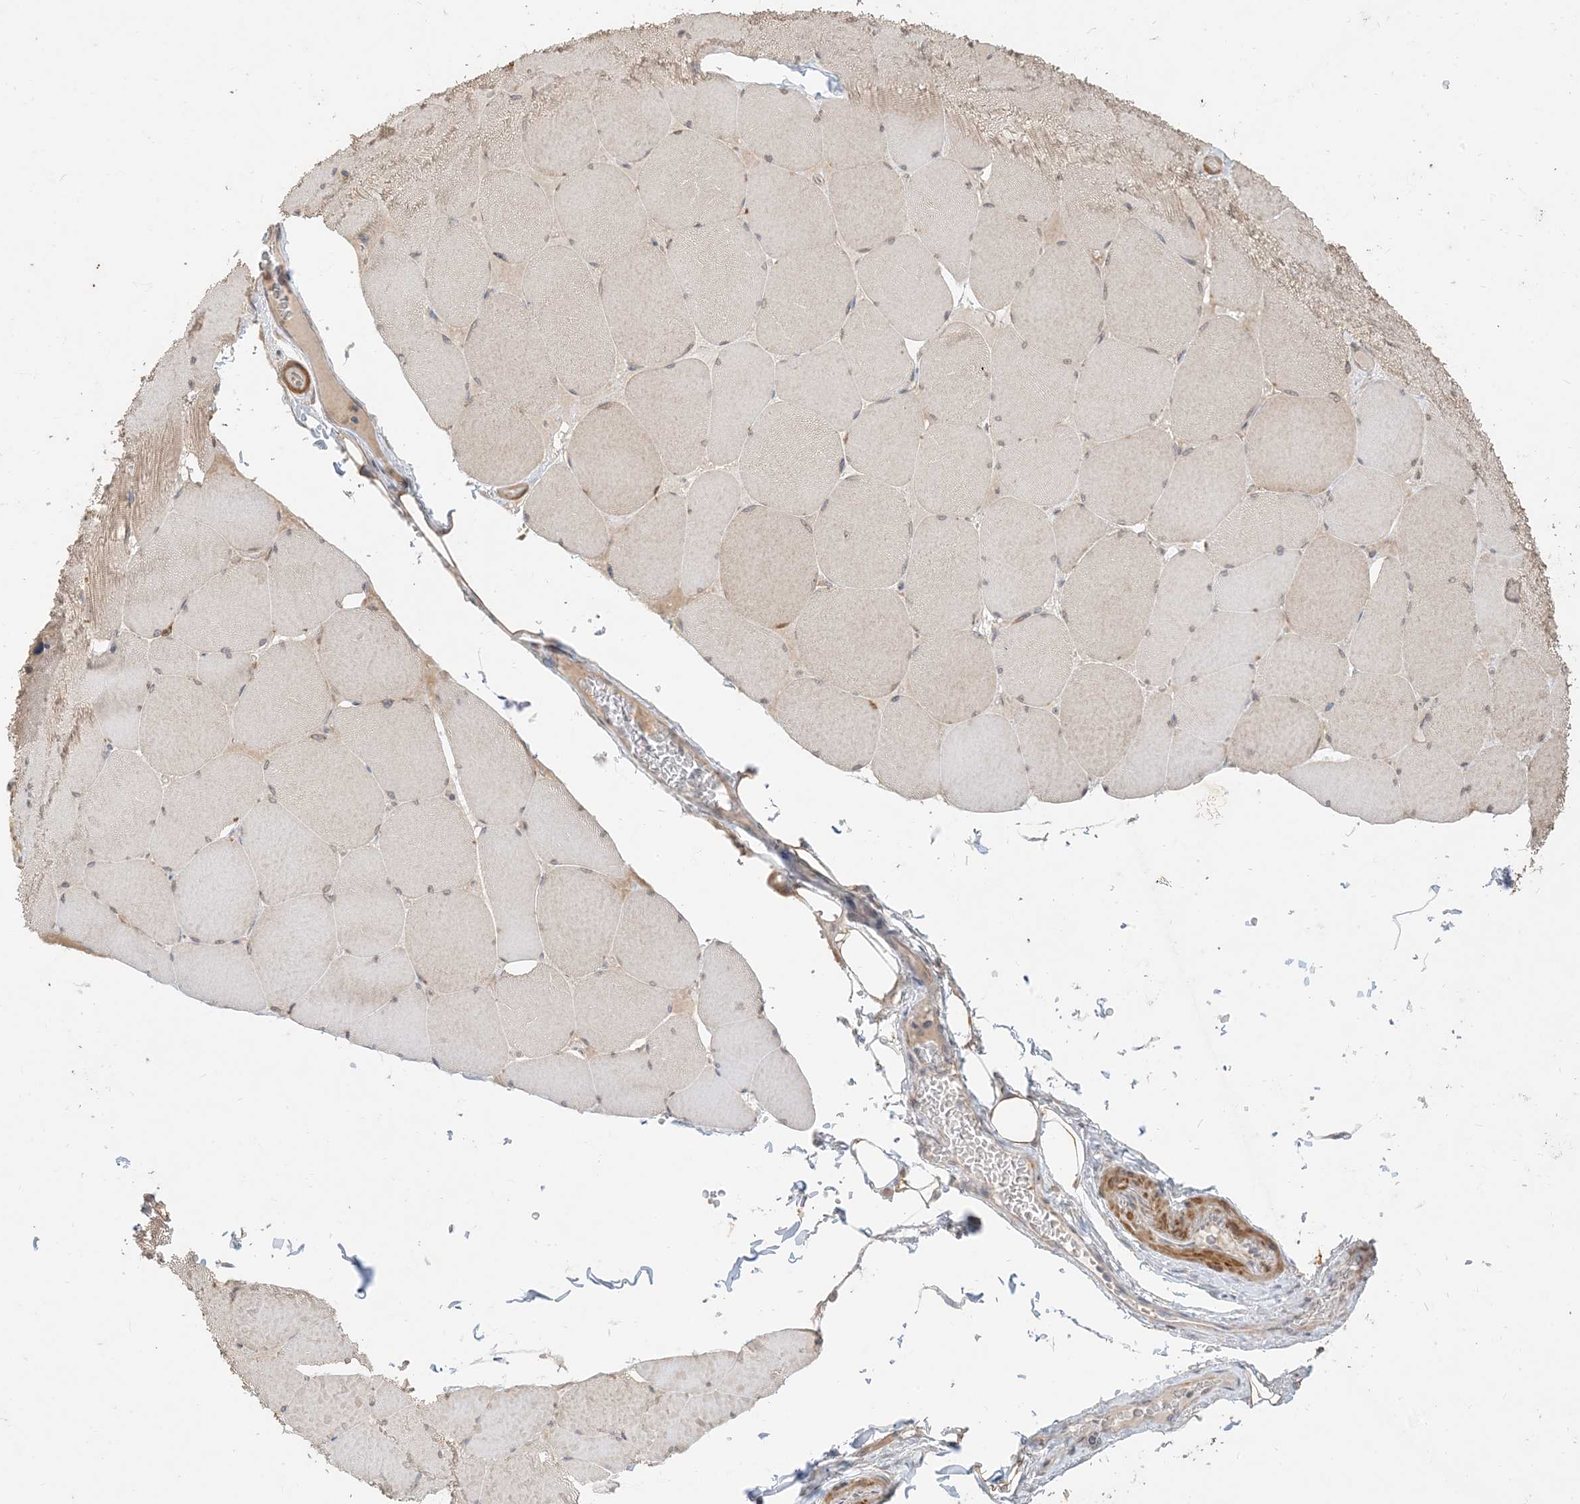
{"staining": {"intensity": "weak", "quantity": "25%-75%", "location": "cytoplasmic/membranous"}, "tissue": "skeletal muscle", "cell_type": "Myocytes", "image_type": "normal", "snomed": [{"axis": "morphology", "description": "Normal tissue, NOS"}, {"axis": "topography", "description": "Skeletal muscle"}, {"axis": "topography", "description": "Head-Neck"}], "caption": "Immunohistochemistry image of benign skeletal muscle stained for a protein (brown), which shows low levels of weak cytoplasmic/membranous expression in approximately 25%-75% of myocytes.", "gene": "RNF175", "patient": {"sex": "male", "age": 66}}